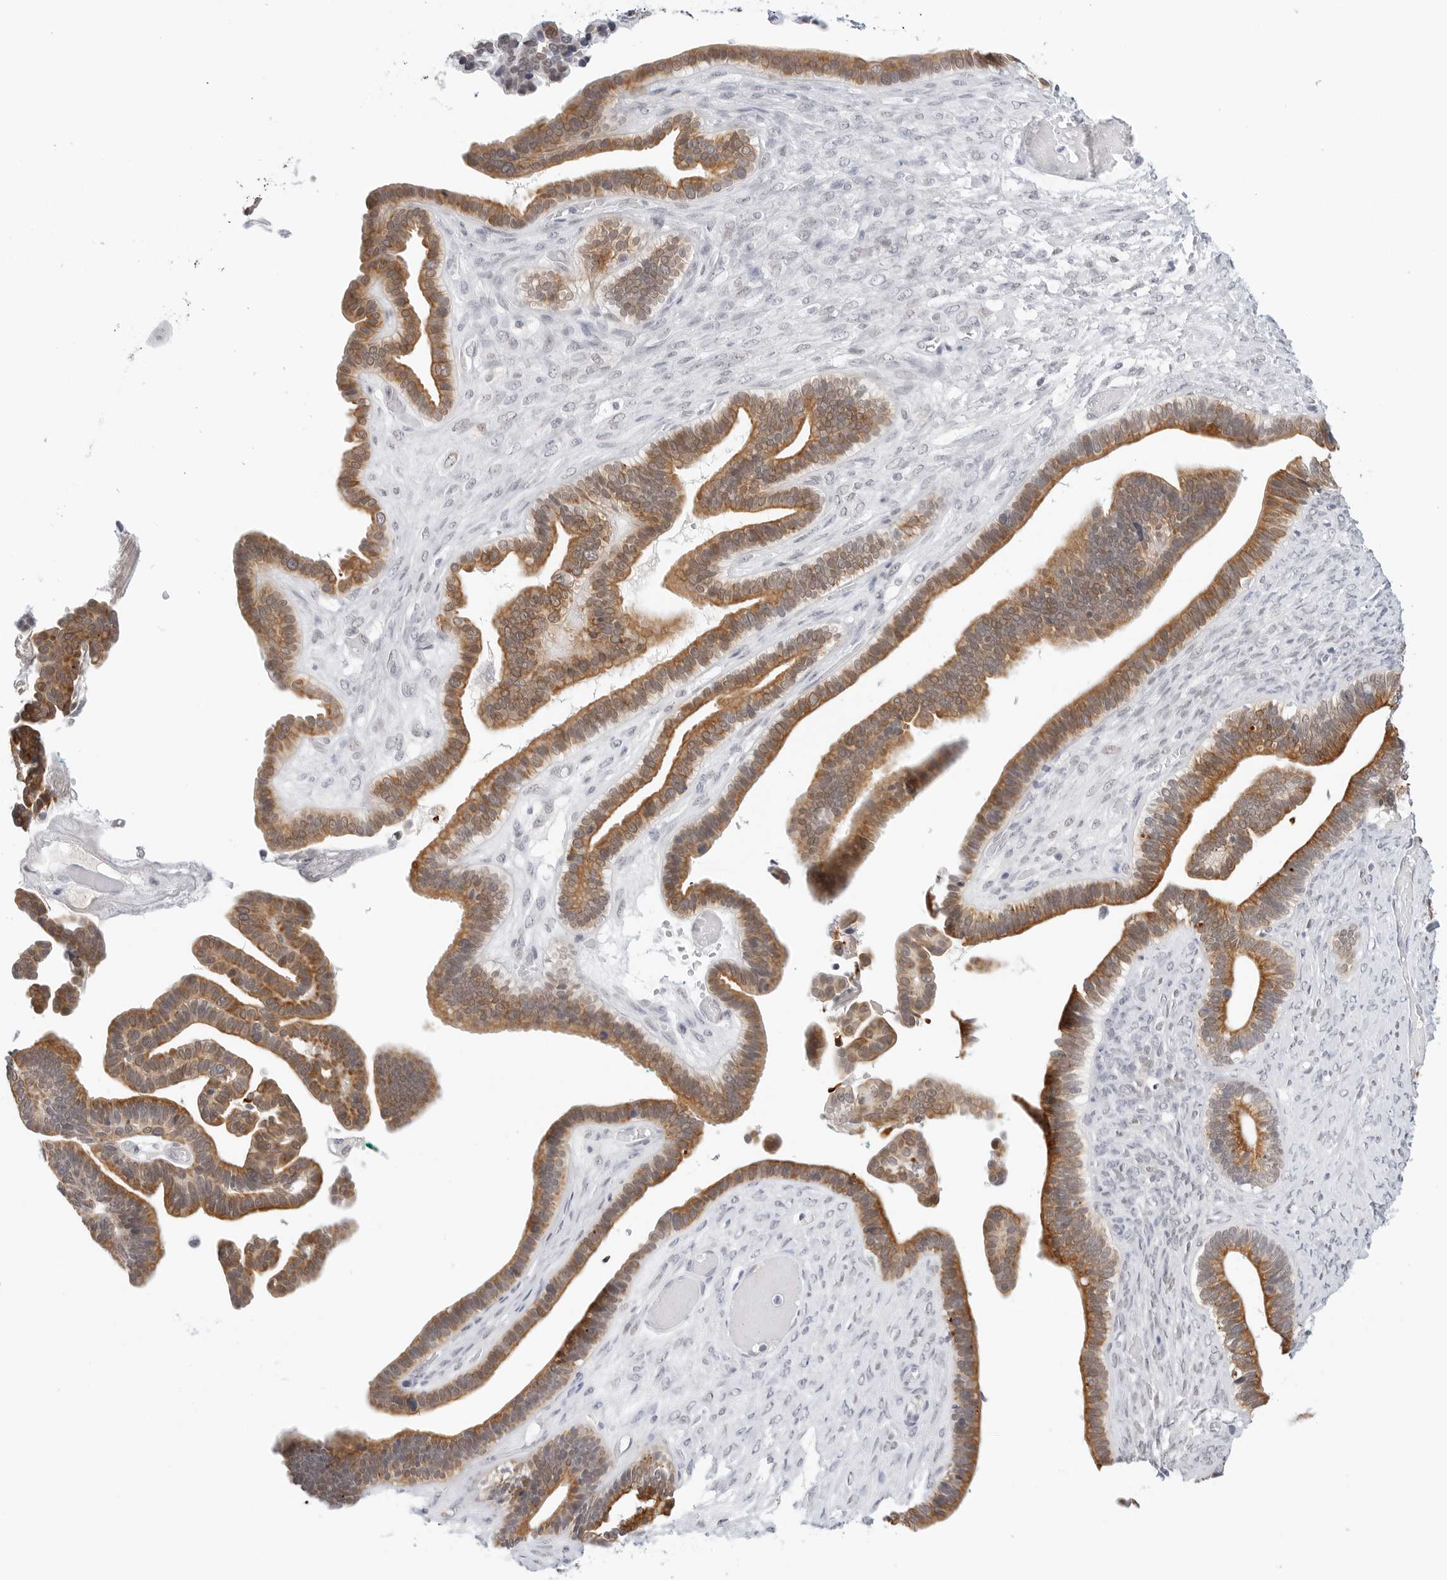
{"staining": {"intensity": "moderate", "quantity": ">75%", "location": "cytoplasmic/membranous,nuclear"}, "tissue": "ovarian cancer", "cell_type": "Tumor cells", "image_type": "cancer", "snomed": [{"axis": "morphology", "description": "Cystadenocarcinoma, serous, NOS"}, {"axis": "topography", "description": "Ovary"}], "caption": "The immunohistochemical stain labels moderate cytoplasmic/membranous and nuclear positivity in tumor cells of serous cystadenocarcinoma (ovarian) tissue.", "gene": "TSEN2", "patient": {"sex": "female", "age": 56}}